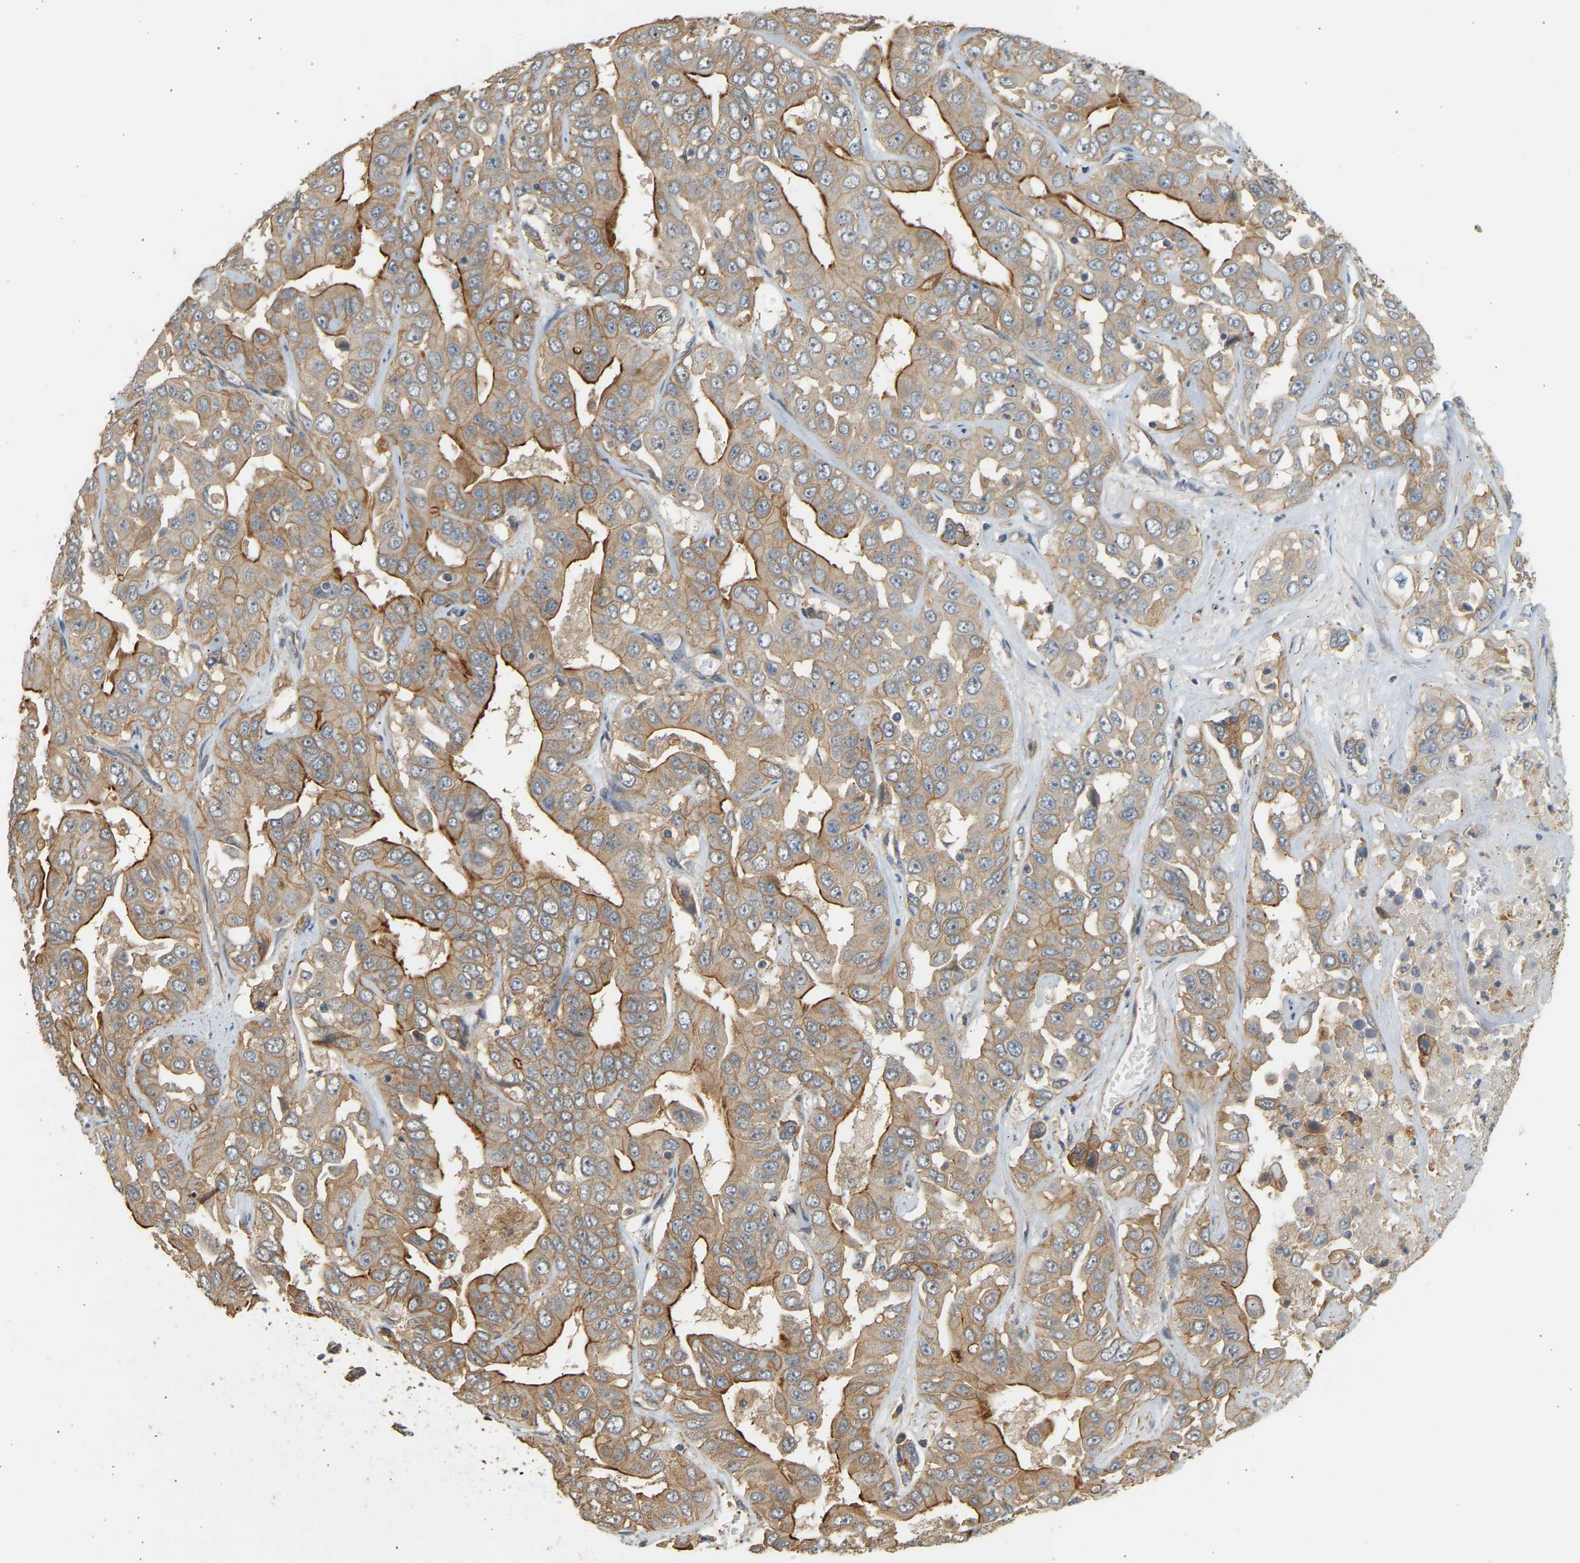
{"staining": {"intensity": "moderate", "quantity": ">75%", "location": "cytoplasmic/membranous"}, "tissue": "liver cancer", "cell_type": "Tumor cells", "image_type": "cancer", "snomed": [{"axis": "morphology", "description": "Cholangiocarcinoma"}, {"axis": "topography", "description": "Liver"}], "caption": "A brown stain highlights moderate cytoplasmic/membranous staining of a protein in liver cancer tumor cells.", "gene": "RGL1", "patient": {"sex": "female", "age": 52}}